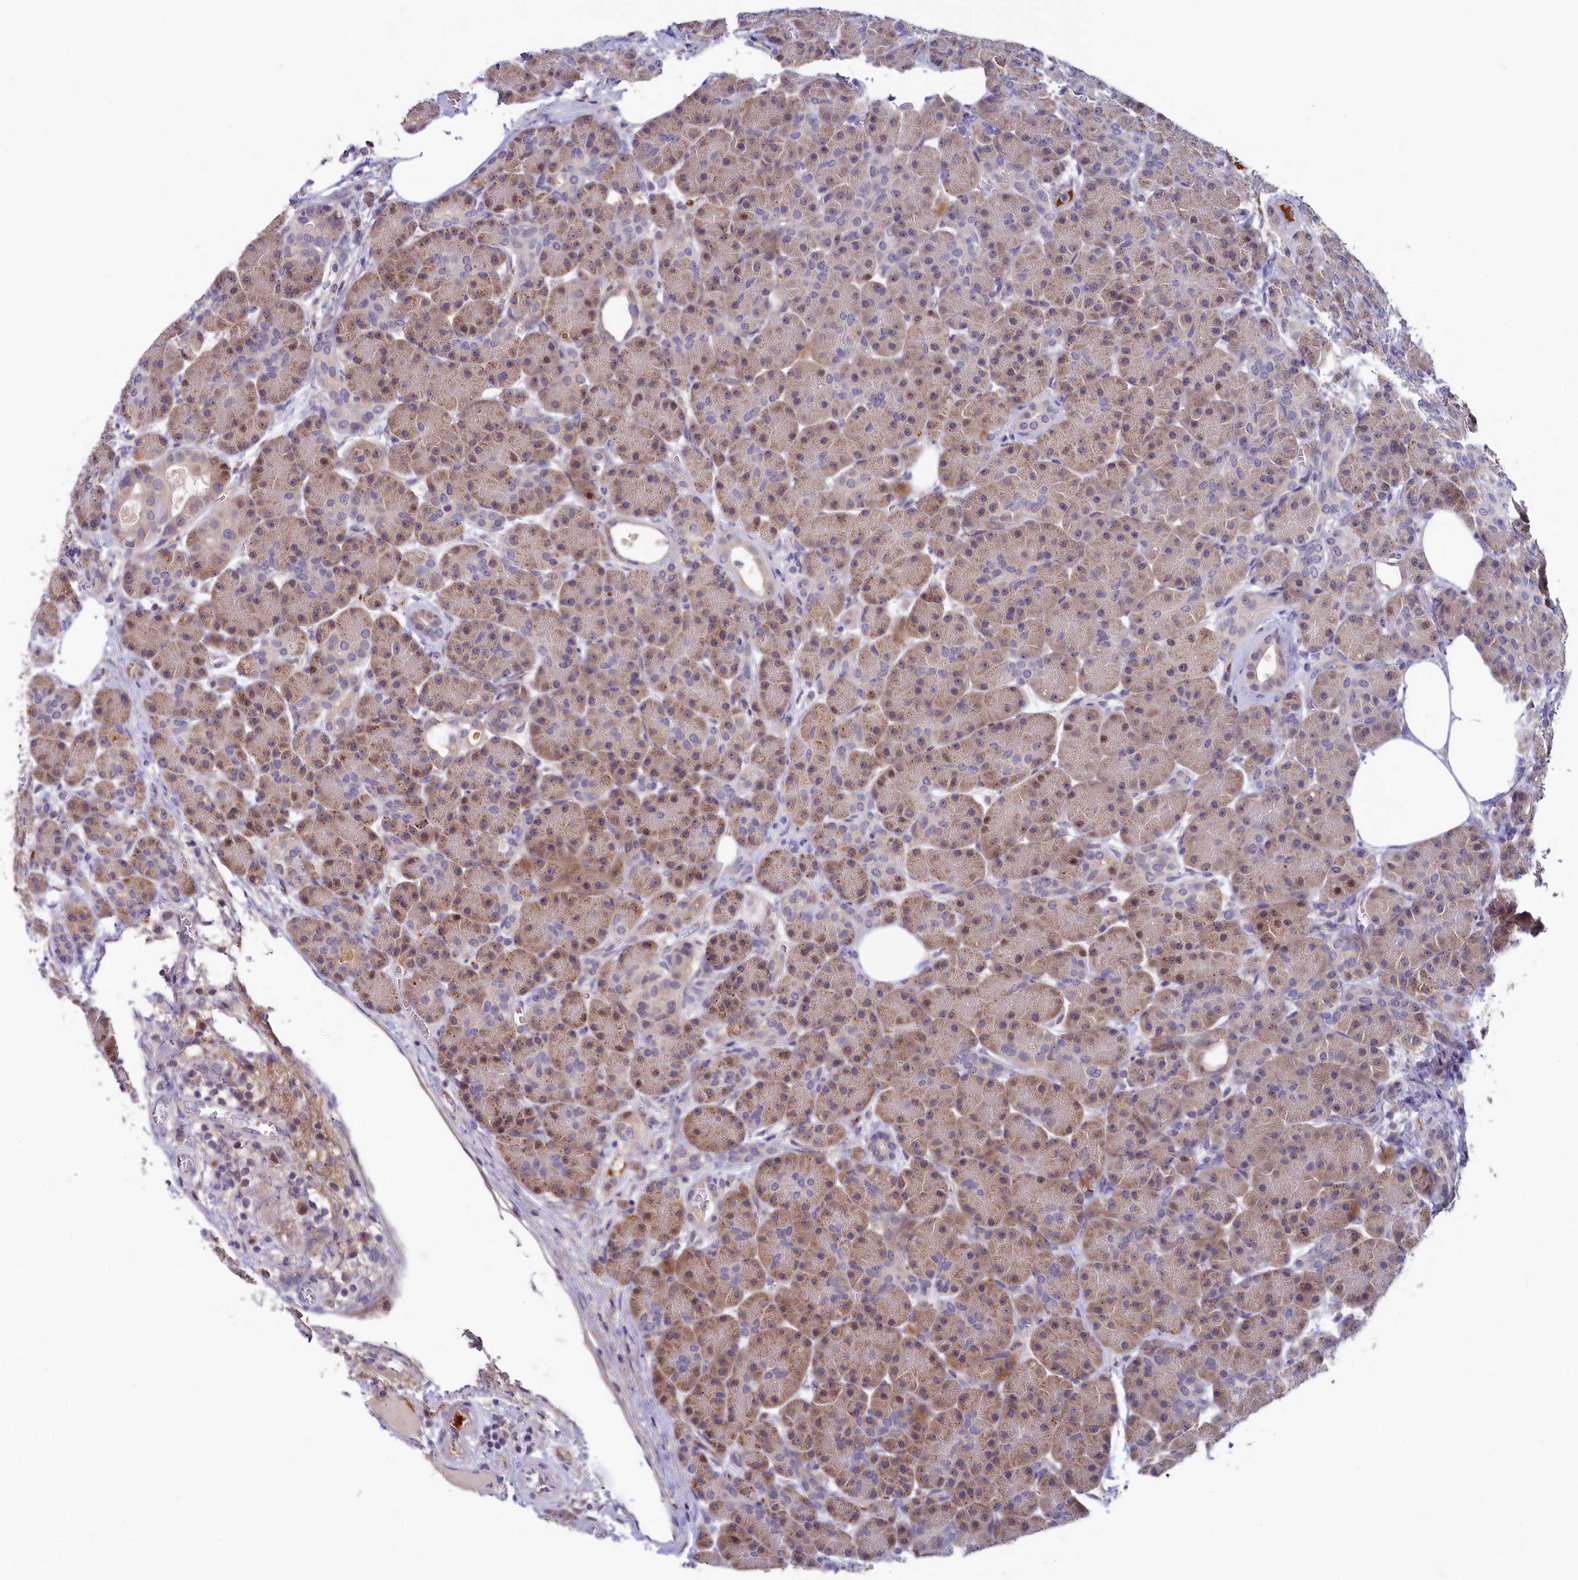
{"staining": {"intensity": "moderate", "quantity": ">75%", "location": "cytoplasmic/membranous"}, "tissue": "pancreas", "cell_type": "Exocrine glandular cells", "image_type": "normal", "snomed": [{"axis": "morphology", "description": "Normal tissue, NOS"}, {"axis": "topography", "description": "Pancreas"}], "caption": "The micrograph demonstrates a brown stain indicating the presence of a protein in the cytoplasmic/membranous of exocrine glandular cells in pancreas. (DAB (3,3'-diaminobenzidine) IHC with brightfield microscopy, high magnification).", "gene": "SPINK9", "patient": {"sex": "male", "age": 63}}